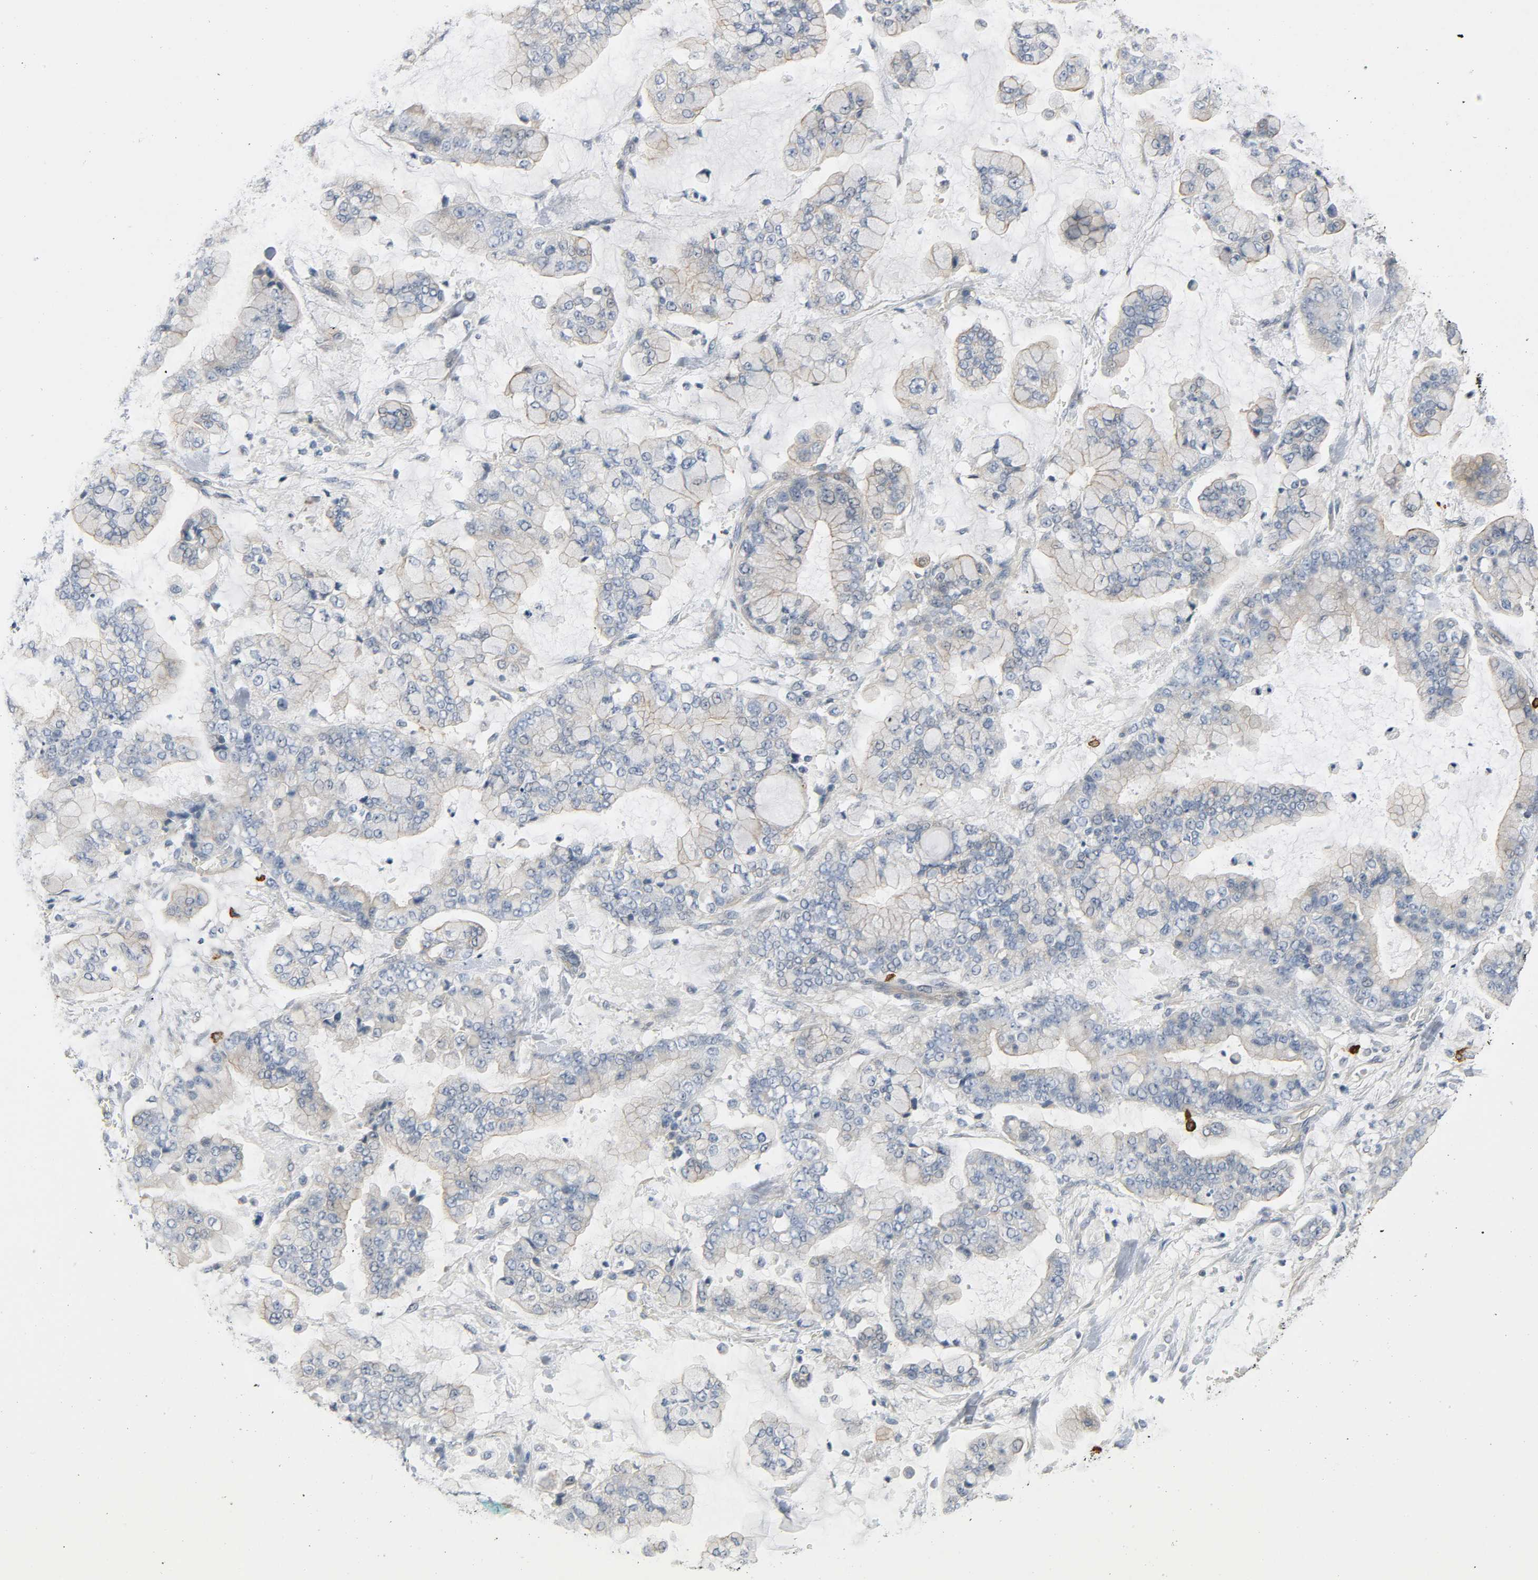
{"staining": {"intensity": "negative", "quantity": "none", "location": "none"}, "tissue": "stomach cancer", "cell_type": "Tumor cells", "image_type": "cancer", "snomed": [{"axis": "morphology", "description": "Normal tissue, NOS"}, {"axis": "morphology", "description": "Adenocarcinoma, NOS"}, {"axis": "topography", "description": "Stomach, upper"}, {"axis": "topography", "description": "Stomach"}], "caption": "Immunohistochemical staining of human stomach adenocarcinoma displays no significant staining in tumor cells.", "gene": "LIMCH1", "patient": {"sex": "male", "age": 76}}